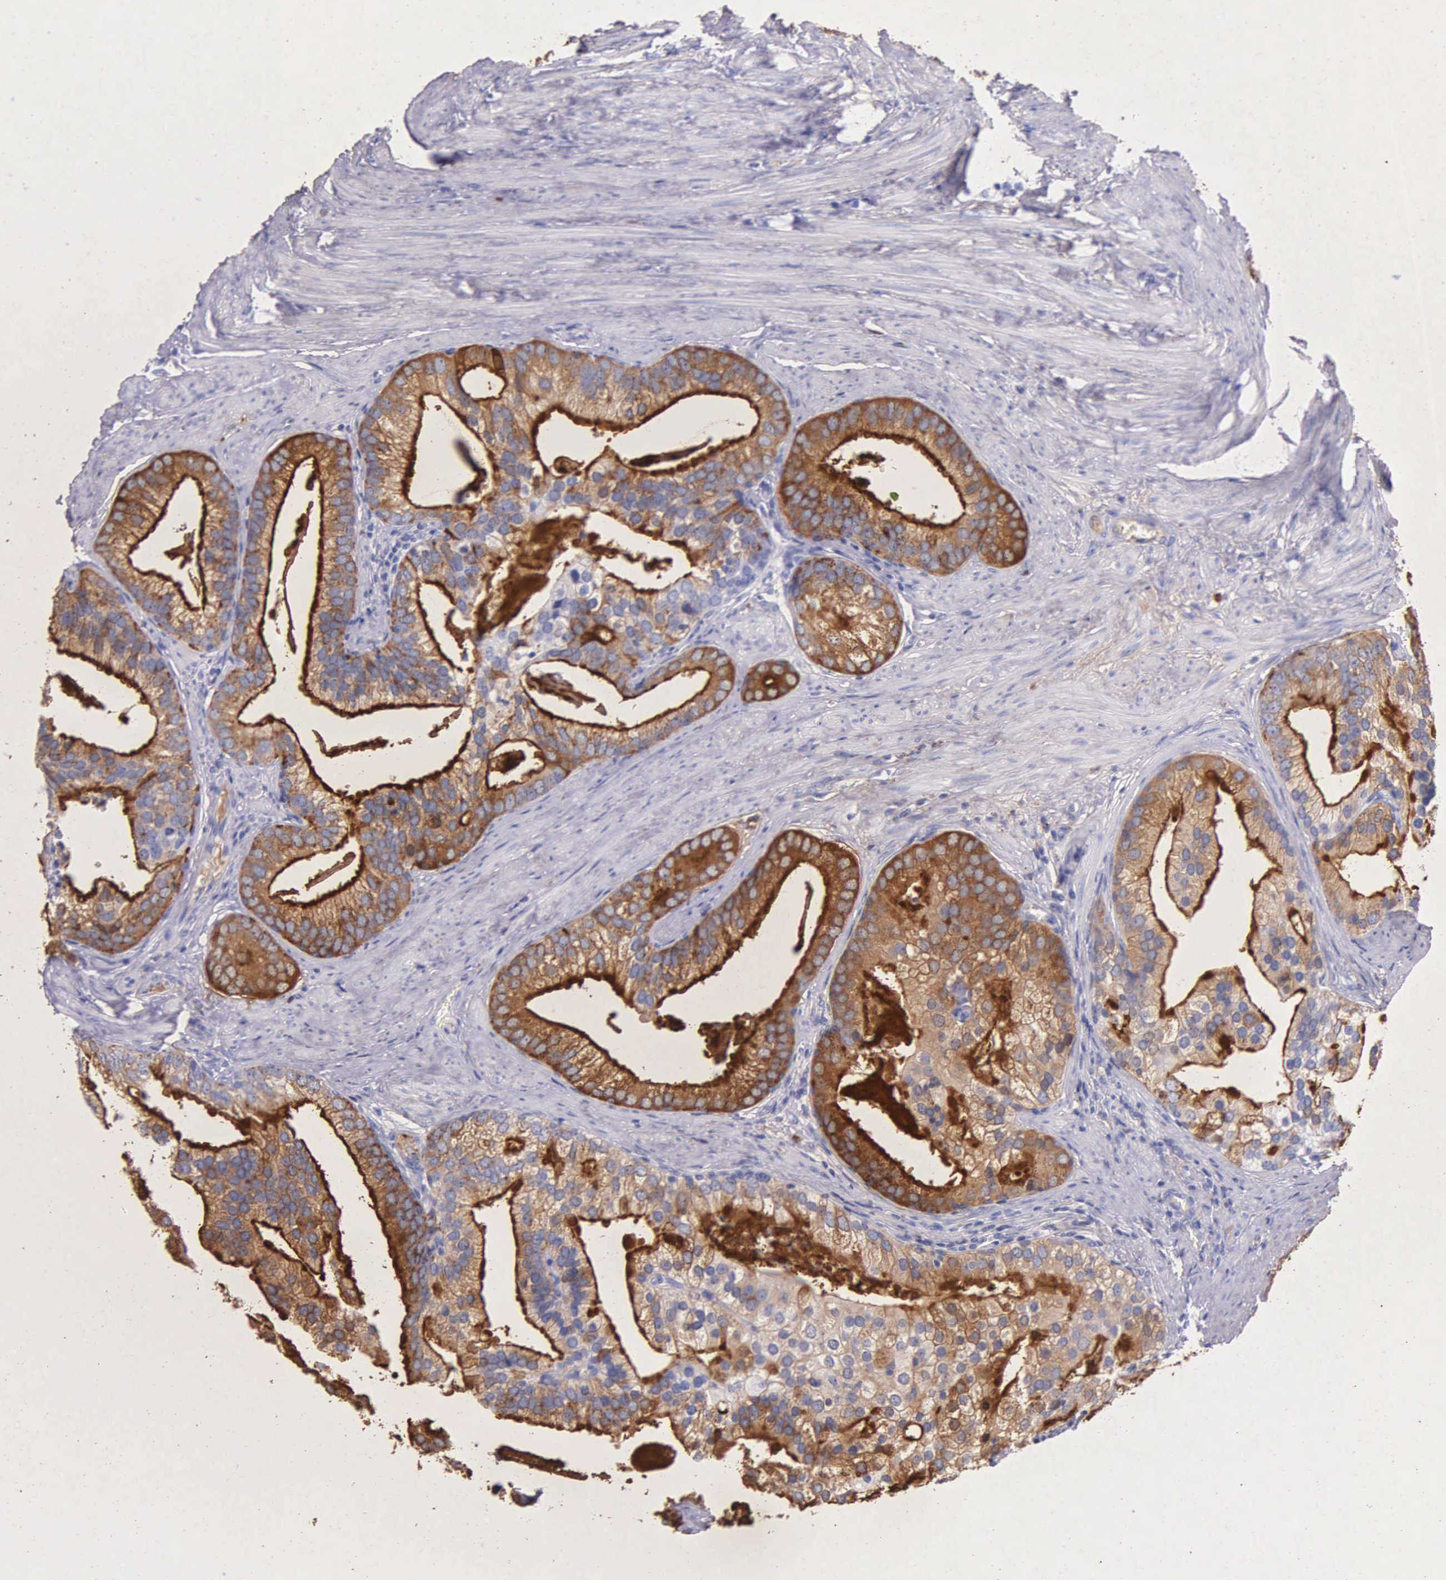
{"staining": {"intensity": "strong", "quantity": ">75%", "location": "cytoplasmic/membranous"}, "tissue": "prostate cancer", "cell_type": "Tumor cells", "image_type": "cancer", "snomed": [{"axis": "morphology", "description": "Adenocarcinoma, Medium grade"}, {"axis": "topography", "description": "Prostate"}], "caption": "IHC (DAB) staining of human prostate cancer demonstrates strong cytoplasmic/membranous protein expression in approximately >75% of tumor cells. The staining is performed using DAB (3,3'-diaminobenzidine) brown chromogen to label protein expression. The nuclei are counter-stained blue using hematoxylin.", "gene": "KLK3", "patient": {"sex": "male", "age": 65}}